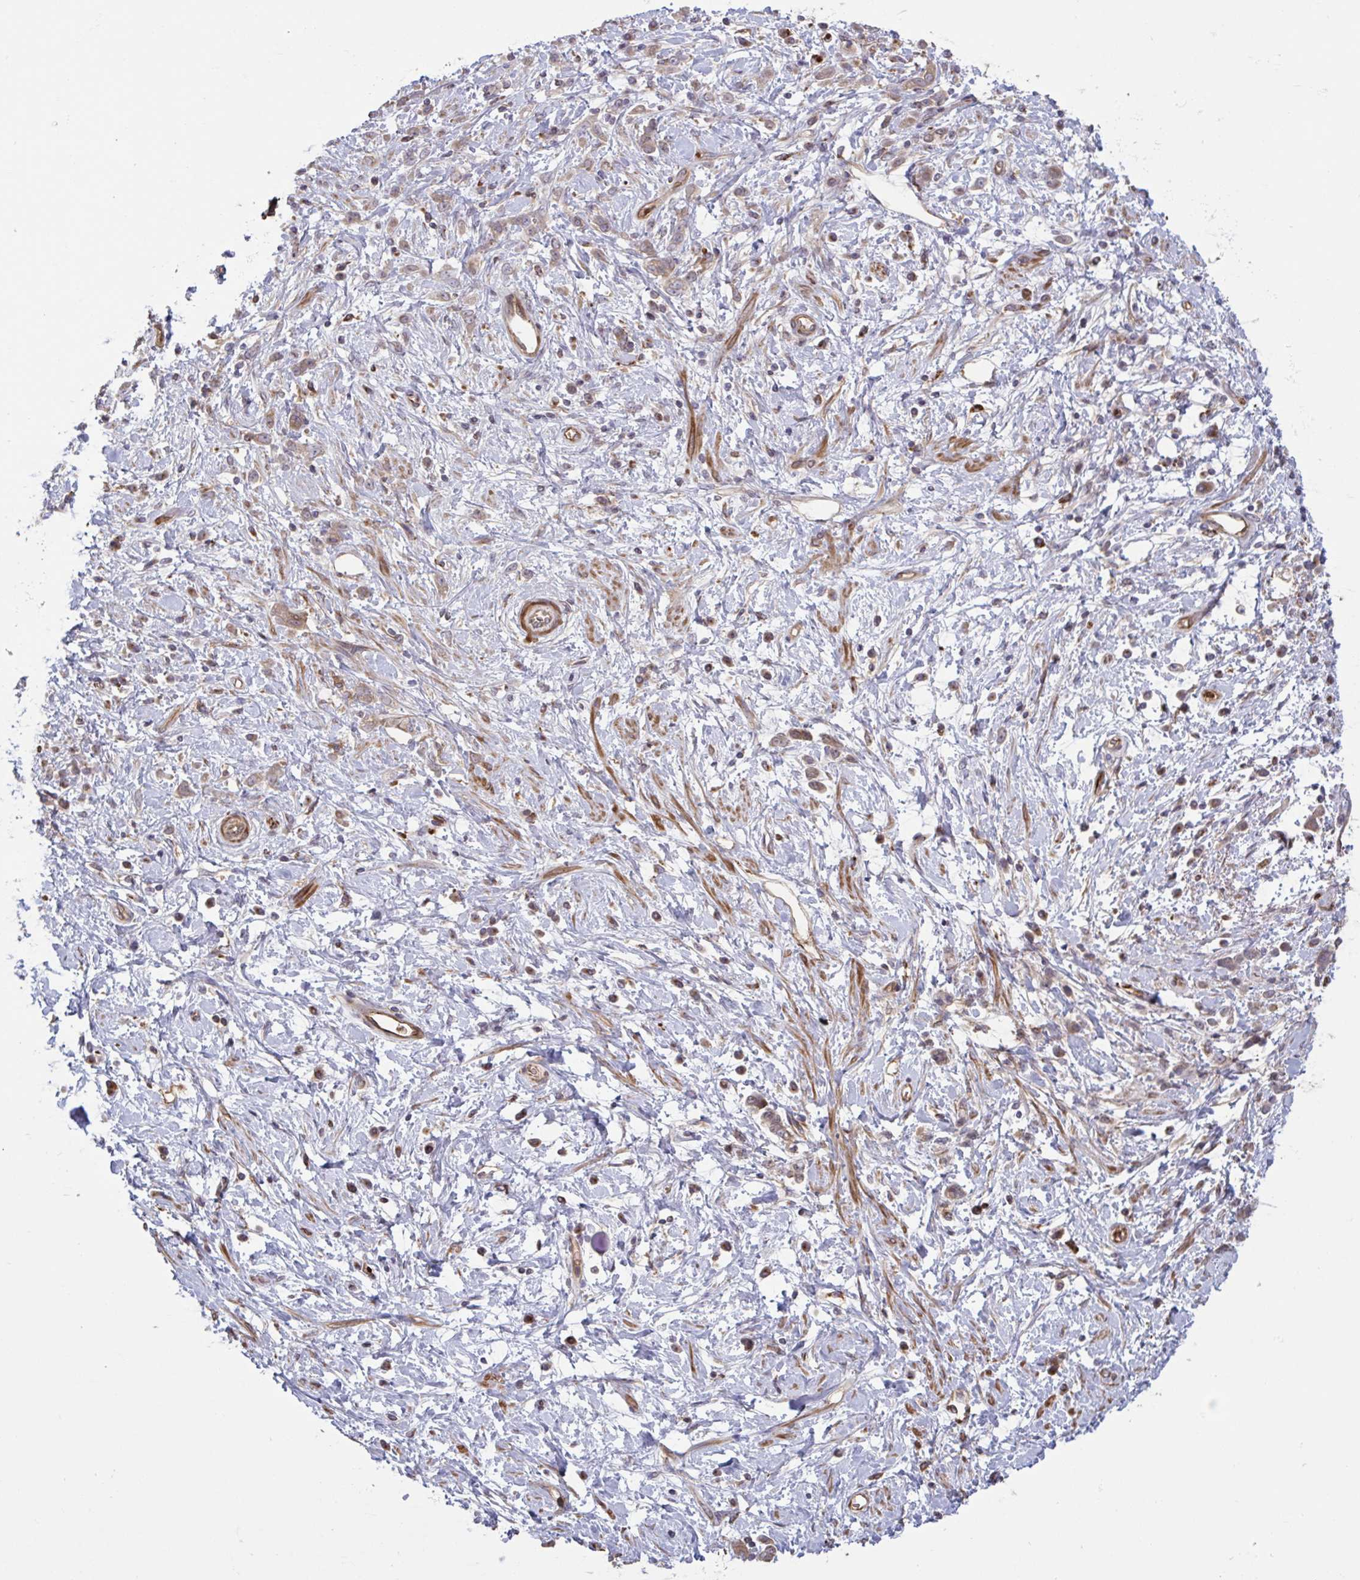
{"staining": {"intensity": "weak", "quantity": "25%-75%", "location": "cytoplasmic/membranous"}, "tissue": "stomach cancer", "cell_type": "Tumor cells", "image_type": "cancer", "snomed": [{"axis": "morphology", "description": "Adenocarcinoma, NOS"}, {"axis": "topography", "description": "Stomach"}], "caption": "Tumor cells show low levels of weak cytoplasmic/membranous expression in approximately 25%-75% of cells in stomach adenocarcinoma.", "gene": "IL1R1", "patient": {"sex": "female", "age": 60}}